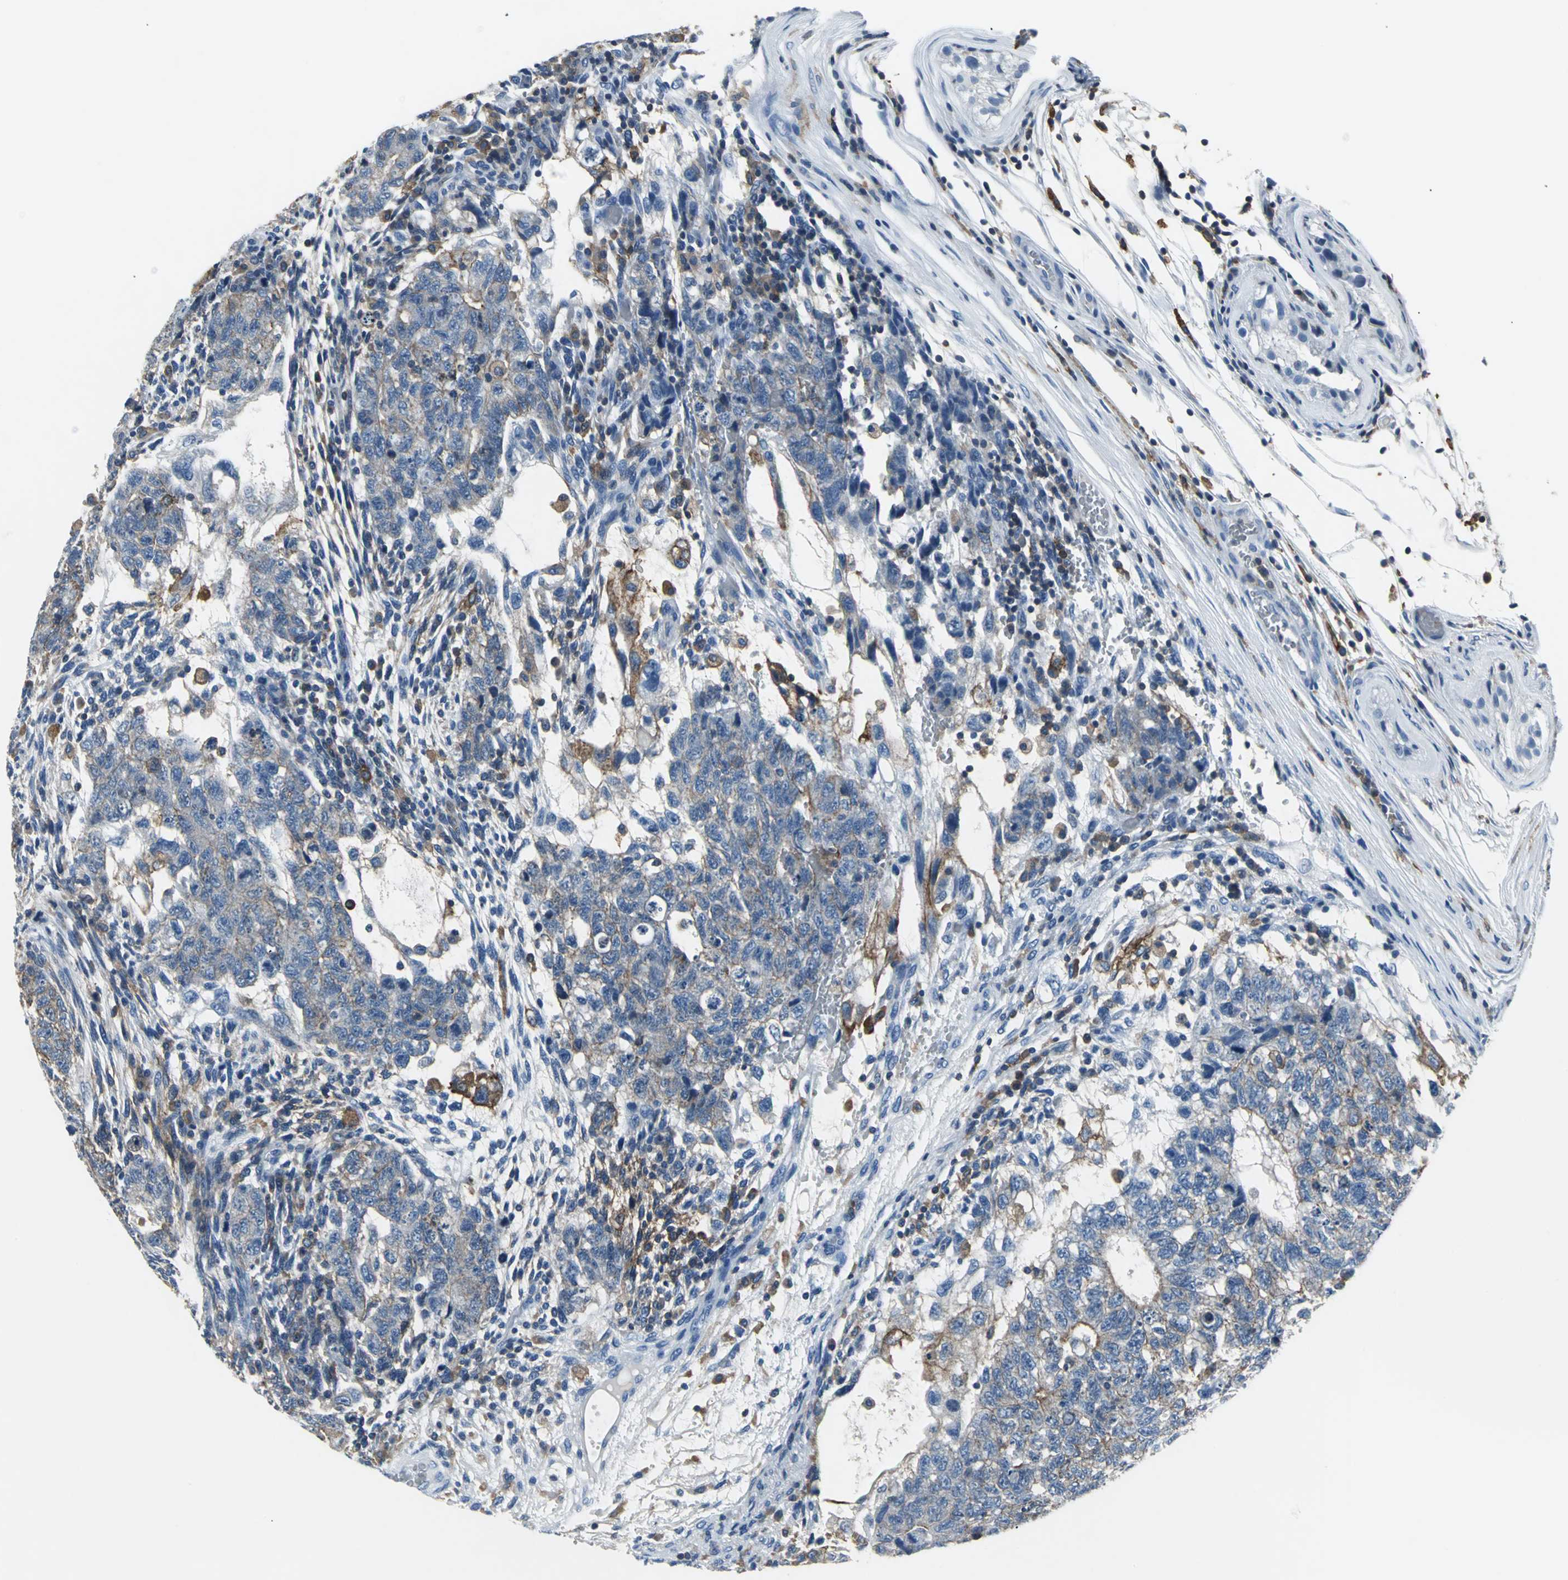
{"staining": {"intensity": "weak", "quantity": ">75%", "location": "cytoplasmic/membranous"}, "tissue": "testis cancer", "cell_type": "Tumor cells", "image_type": "cancer", "snomed": [{"axis": "morphology", "description": "Normal tissue, NOS"}, {"axis": "morphology", "description": "Carcinoma, Embryonal, NOS"}, {"axis": "topography", "description": "Testis"}], "caption": "This histopathology image exhibits testis embryonal carcinoma stained with immunohistochemistry (IHC) to label a protein in brown. The cytoplasmic/membranous of tumor cells show weak positivity for the protein. Nuclei are counter-stained blue.", "gene": "IQGAP2", "patient": {"sex": "male", "age": 36}}